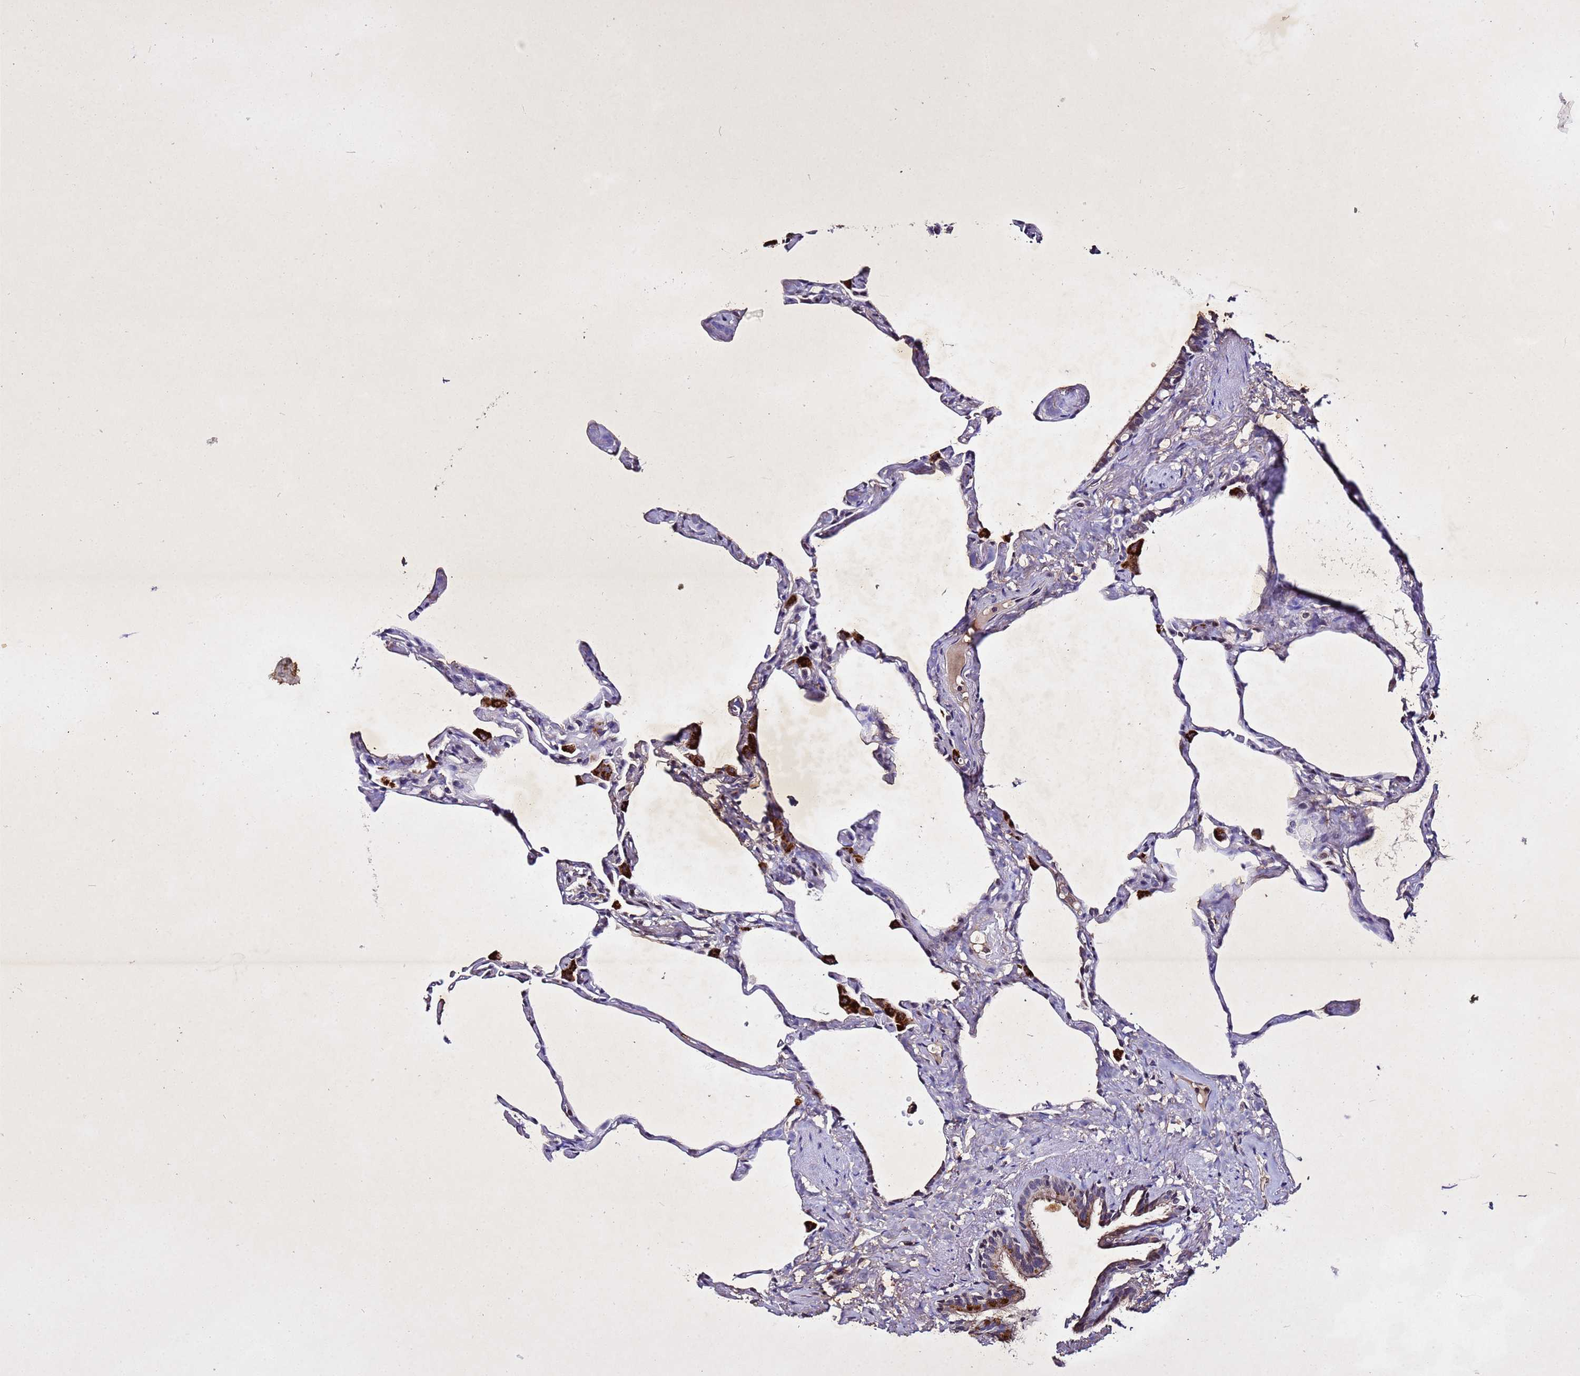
{"staining": {"intensity": "weak", "quantity": "<25%", "location": "cytoplasmic/membranous"}, "tissue": "lung", "cell_type": "Alveolar cells", "image_type": "normal", "snomed": [{"axis": "morphology", "description": "Normal tissue, NOS"}, {"axis": "topography", "description": "Lung"}], "caption": "Image shows no significant protein staining in alveolar cells of benign lung.", "gene": "SV2B", "patient": {"sex": "male", "age": 65}}